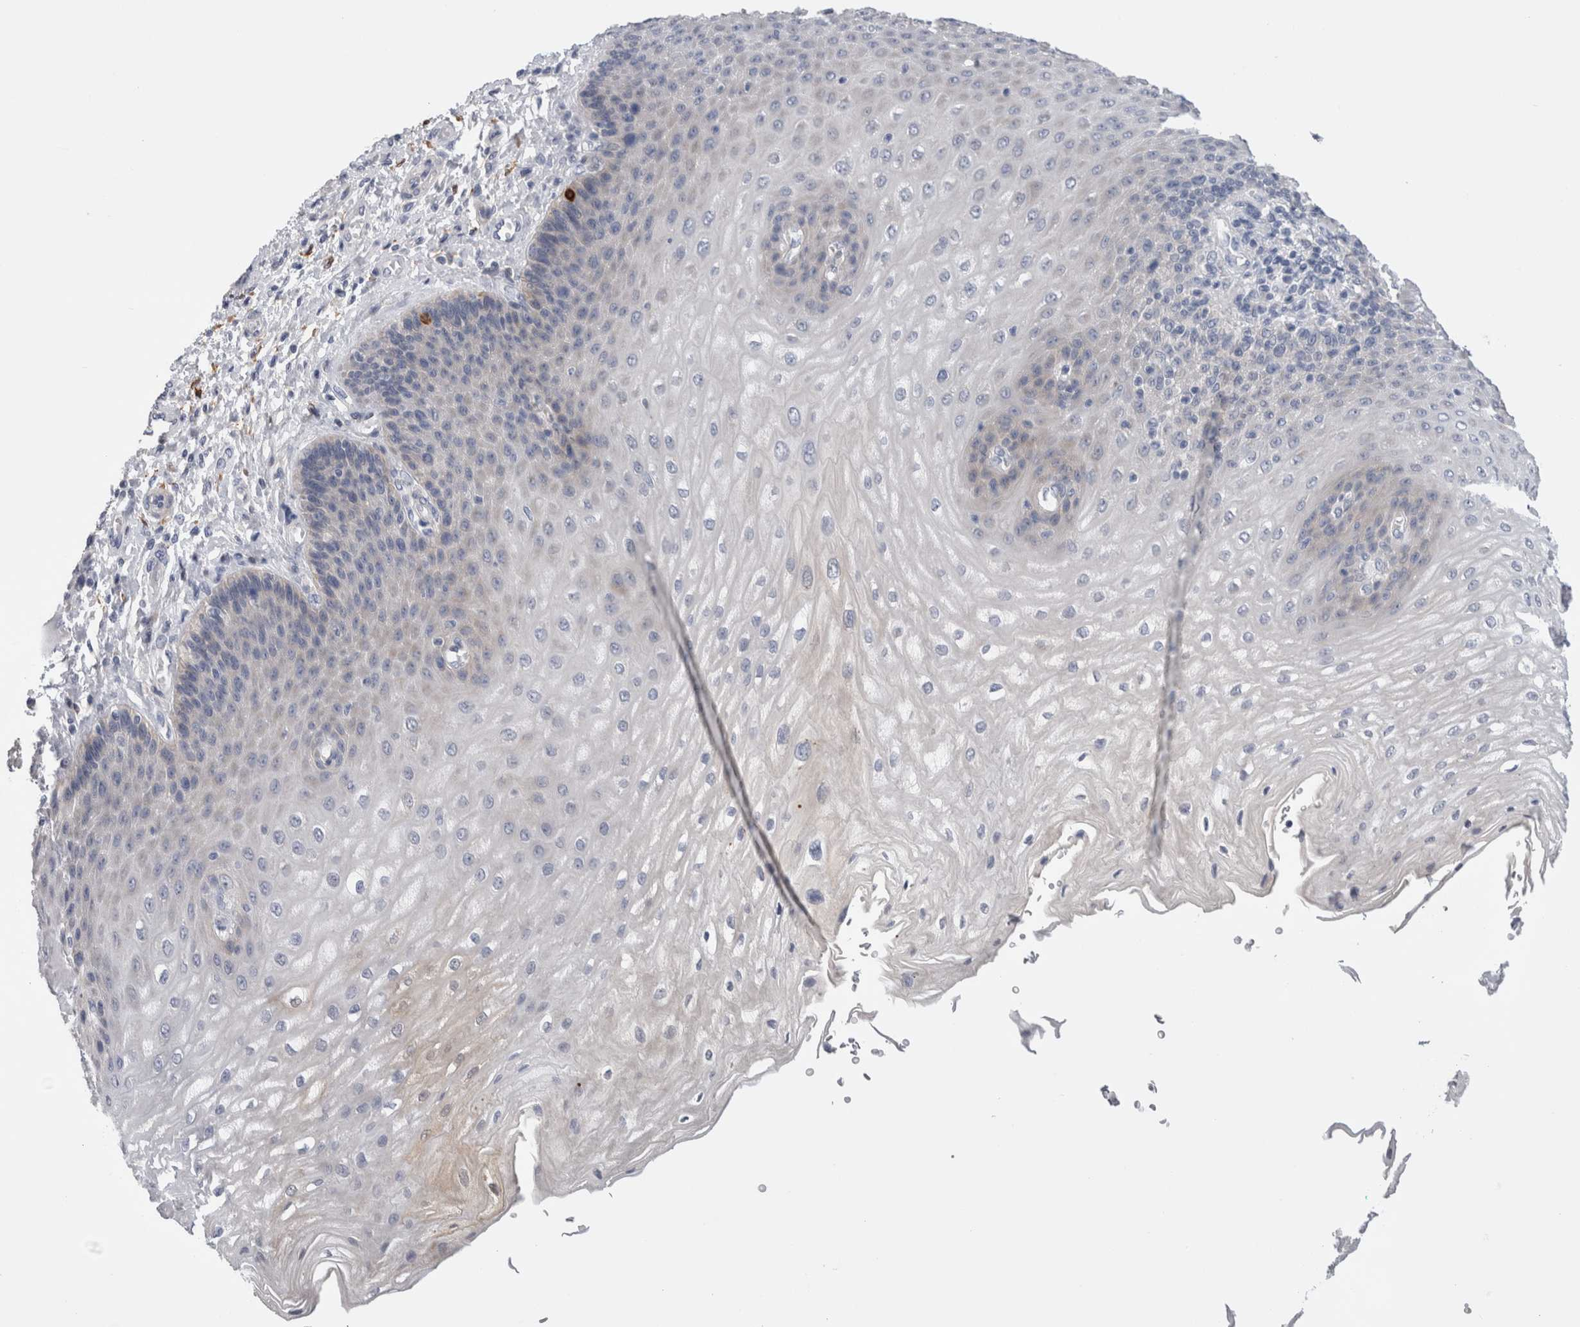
{"staining": {"intensity": "negative", "quantity": "none", "location": "none"}, "tissue": "esophagus", "cell_type": "Squamous epithelial cells", "image_type": "normal", "snomed": [{"axis": "morphology", "description": "Normal tissue, NOS"}, {"axis": "topography", "description": "Esophagus"}], "caption": "Esophagus stained for a protein using immunohistochemistry (IHC) displays no staining squamous epithelial cells.", "gene": "SLC20A2", "patient": {"sex": "male", "age": 54}}